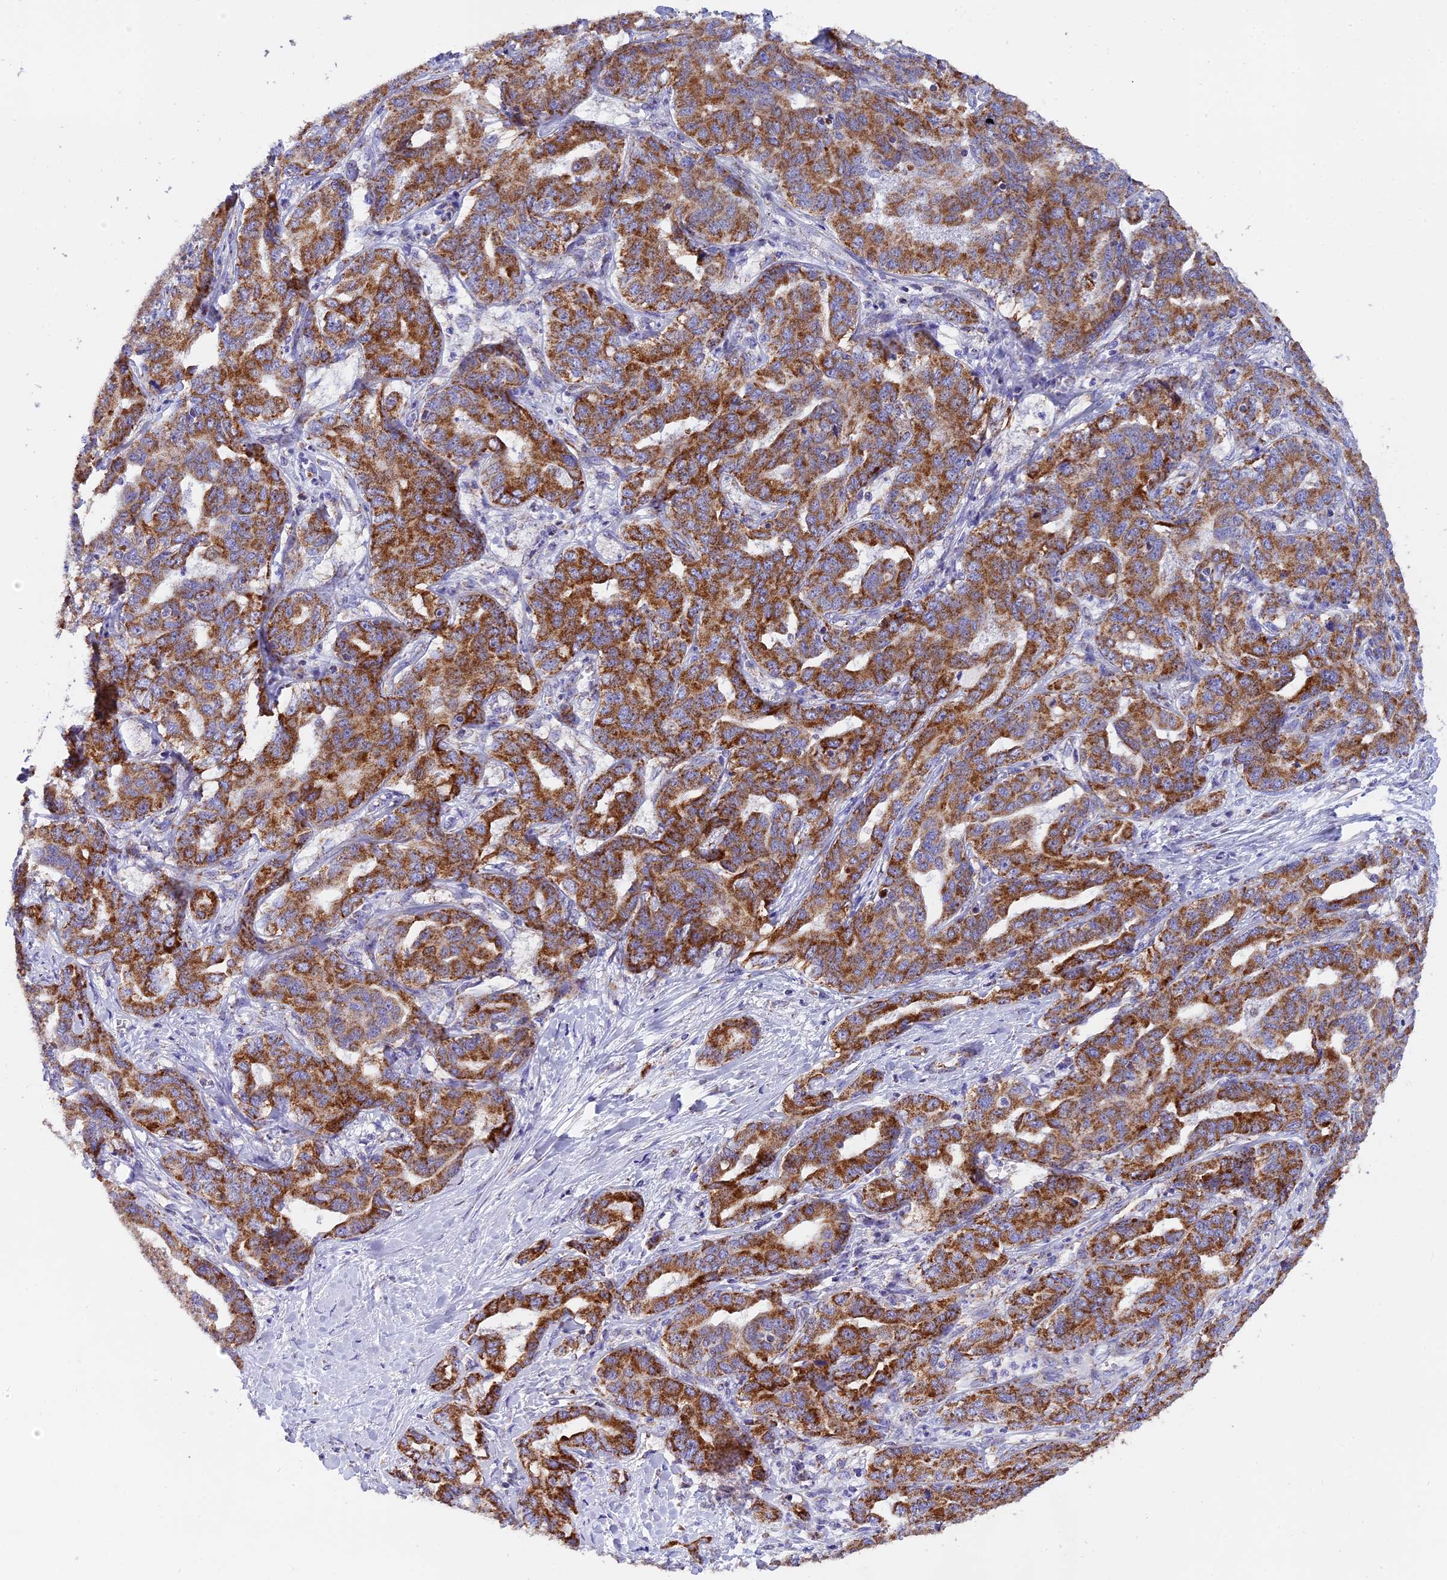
{"staining": {"intensity": "strong", "quantity": ">75%", "location": "cytoplasmic/membranous"}, "tissue": "liver cancer", "cell_type": "Tumor cells", "image_type": "cancer", "snomed": [{"axis": "morphology", "description": "Cholangiocarcinoma"}, {"axis": "topography", "description": "Liver"}], "caption": "A brown stain labels strong cytoplasmic/membranous positivity of a protein in liver cancer (cholangiocarcinoma) tumor cells.", "gene": "MRPS34", "patient": {"sex": "male", "age": 59}}